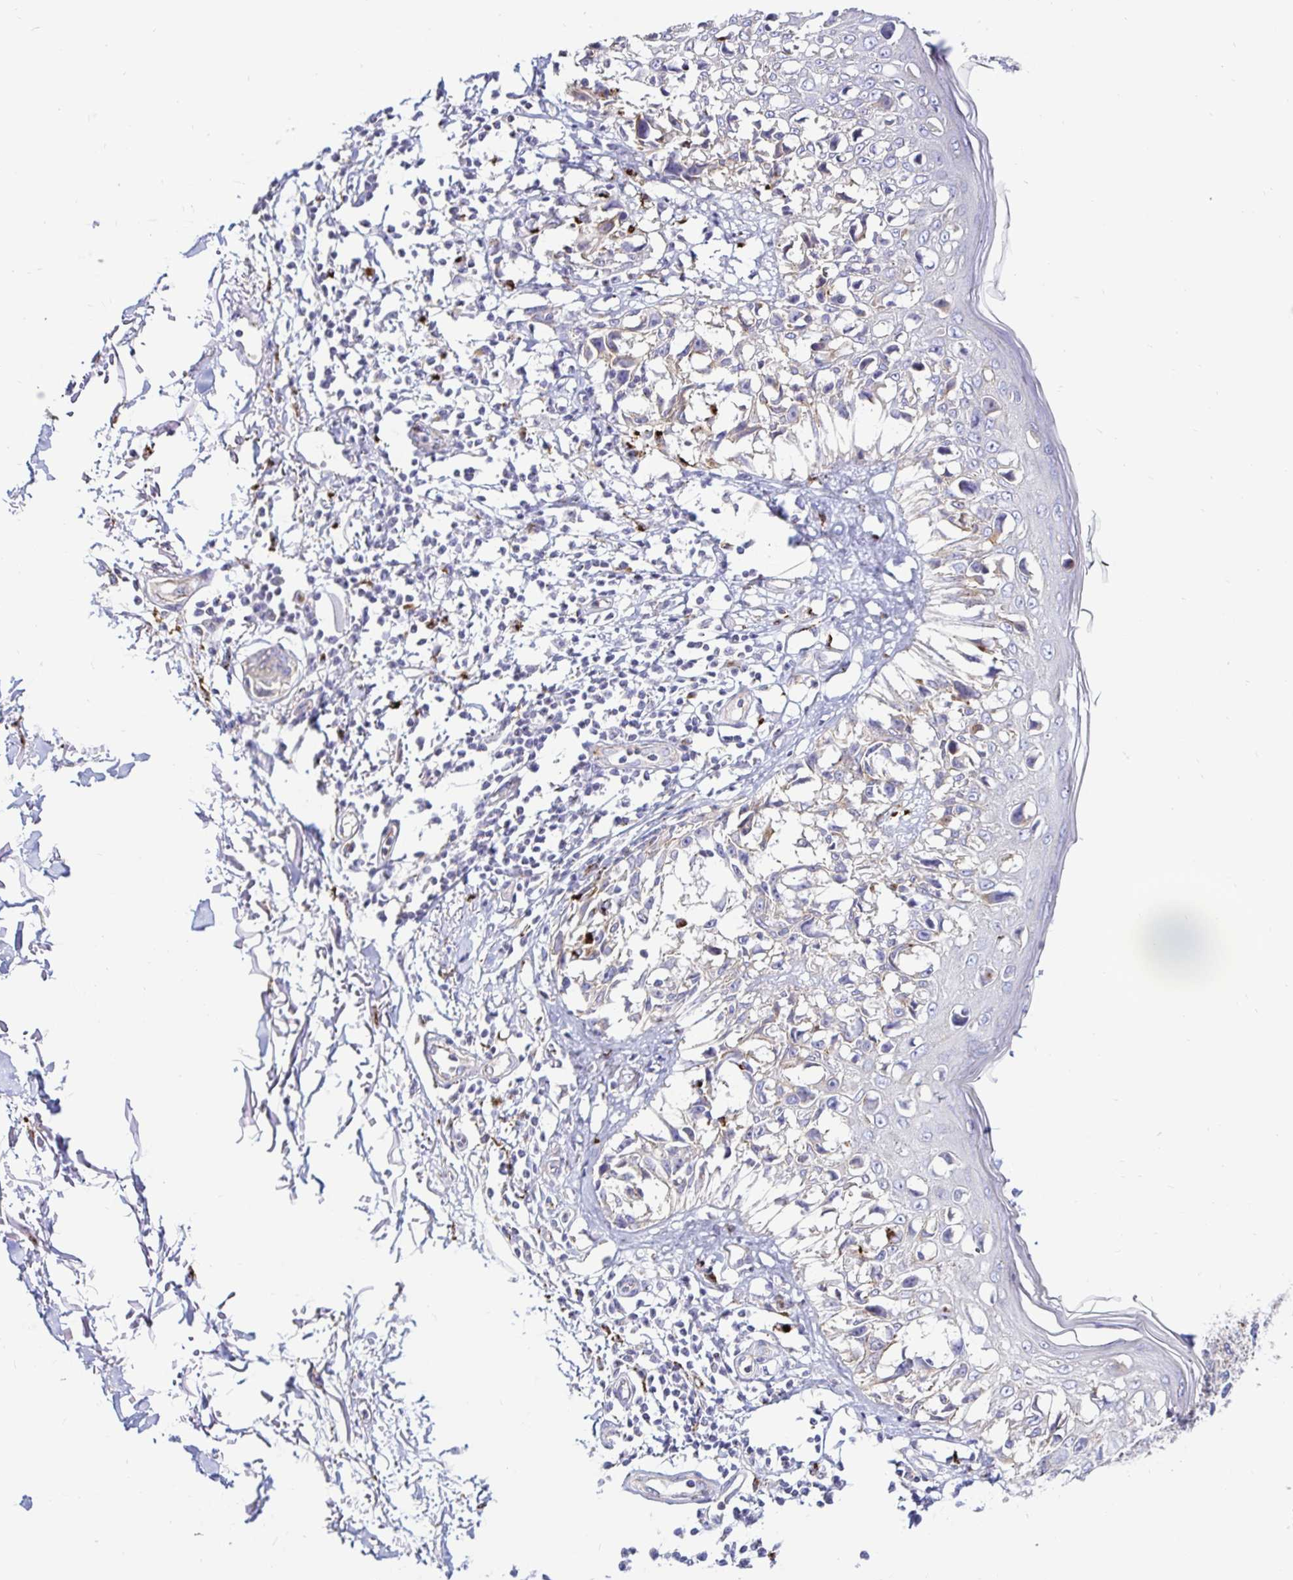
{"staining": {"intensity": "negative", "quantity": "none", "location": "none"}, "tissue": "melanoma", "cell_type": "Tumor cells", "image_type": "cancer", "snomed": [{"axis": "morphology", "description": "Malignant melanoma, NOS"}, {"axis": "topography", "description": "Skin"}], "caption": "DAB immunohistochemical staining of malignant melanoma demonstrates no significant positivity in tumor cells.", "gene": "FUCA1", "patient": {"sex": "male", "age": 73}}